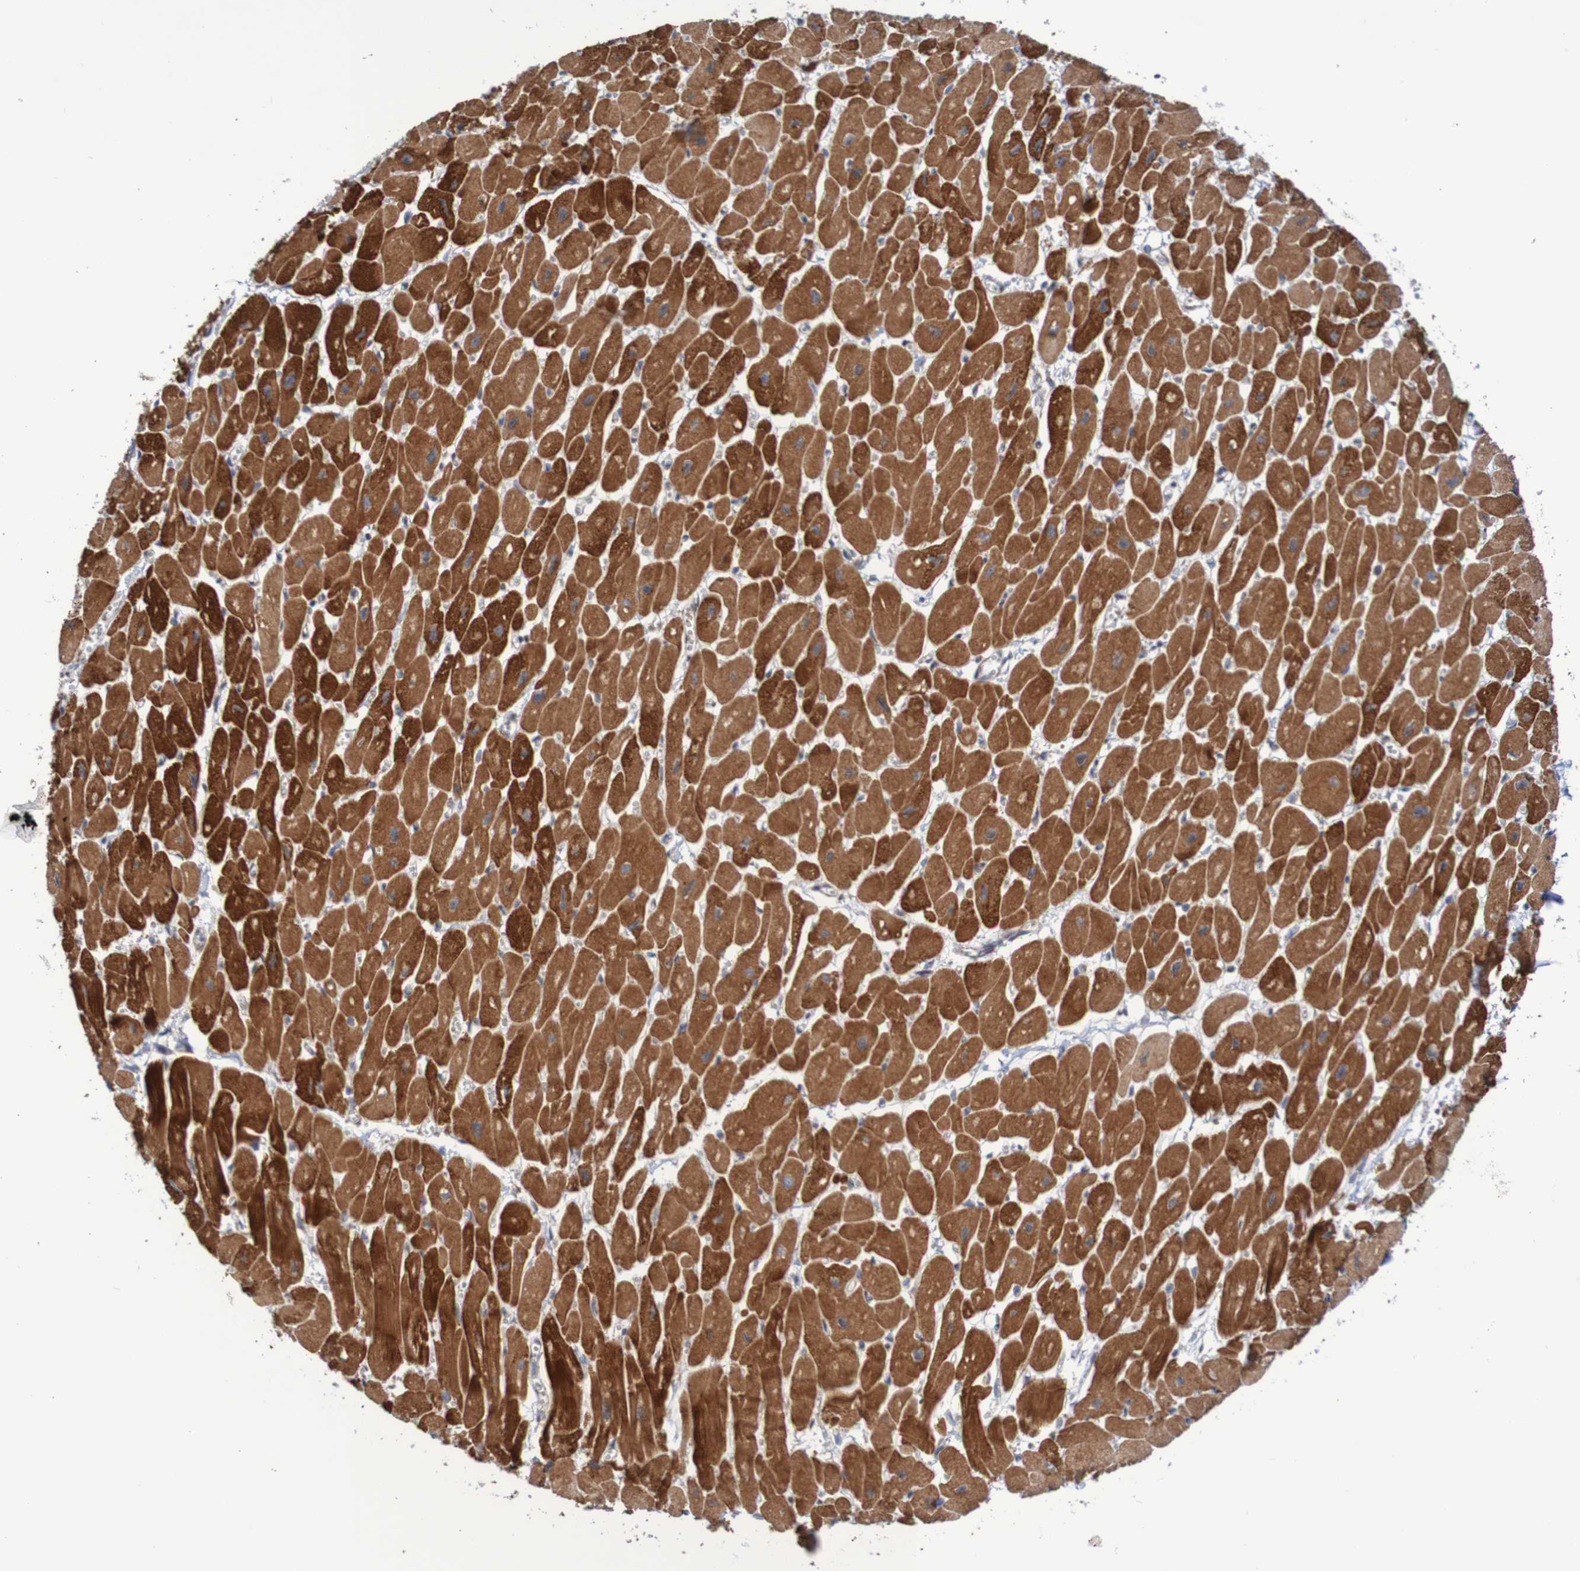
{"staining": {"intensity": "strong", "quantity": ">75%", "location": "cytoplasmic/membranous"}, "tissue": "heart muscle", "cell_type": "Cardiomyocytes", "image_type": "normal", "snomed": [{"axis": "morphology", "description": "Normal tissue, NOS"}, {"axis": "topography", "description": "Heart"}], "caption": "Immunohistochemistry (IHC) micrograph of unremarkable human heart muscle stained for a protein (brown), which reveals high levels of strong cytoplasmic/membranous staining in about >75% of cardiomyocytes.", "gene": "DVL1", "patient": {"sex": "female", "age": 54}}